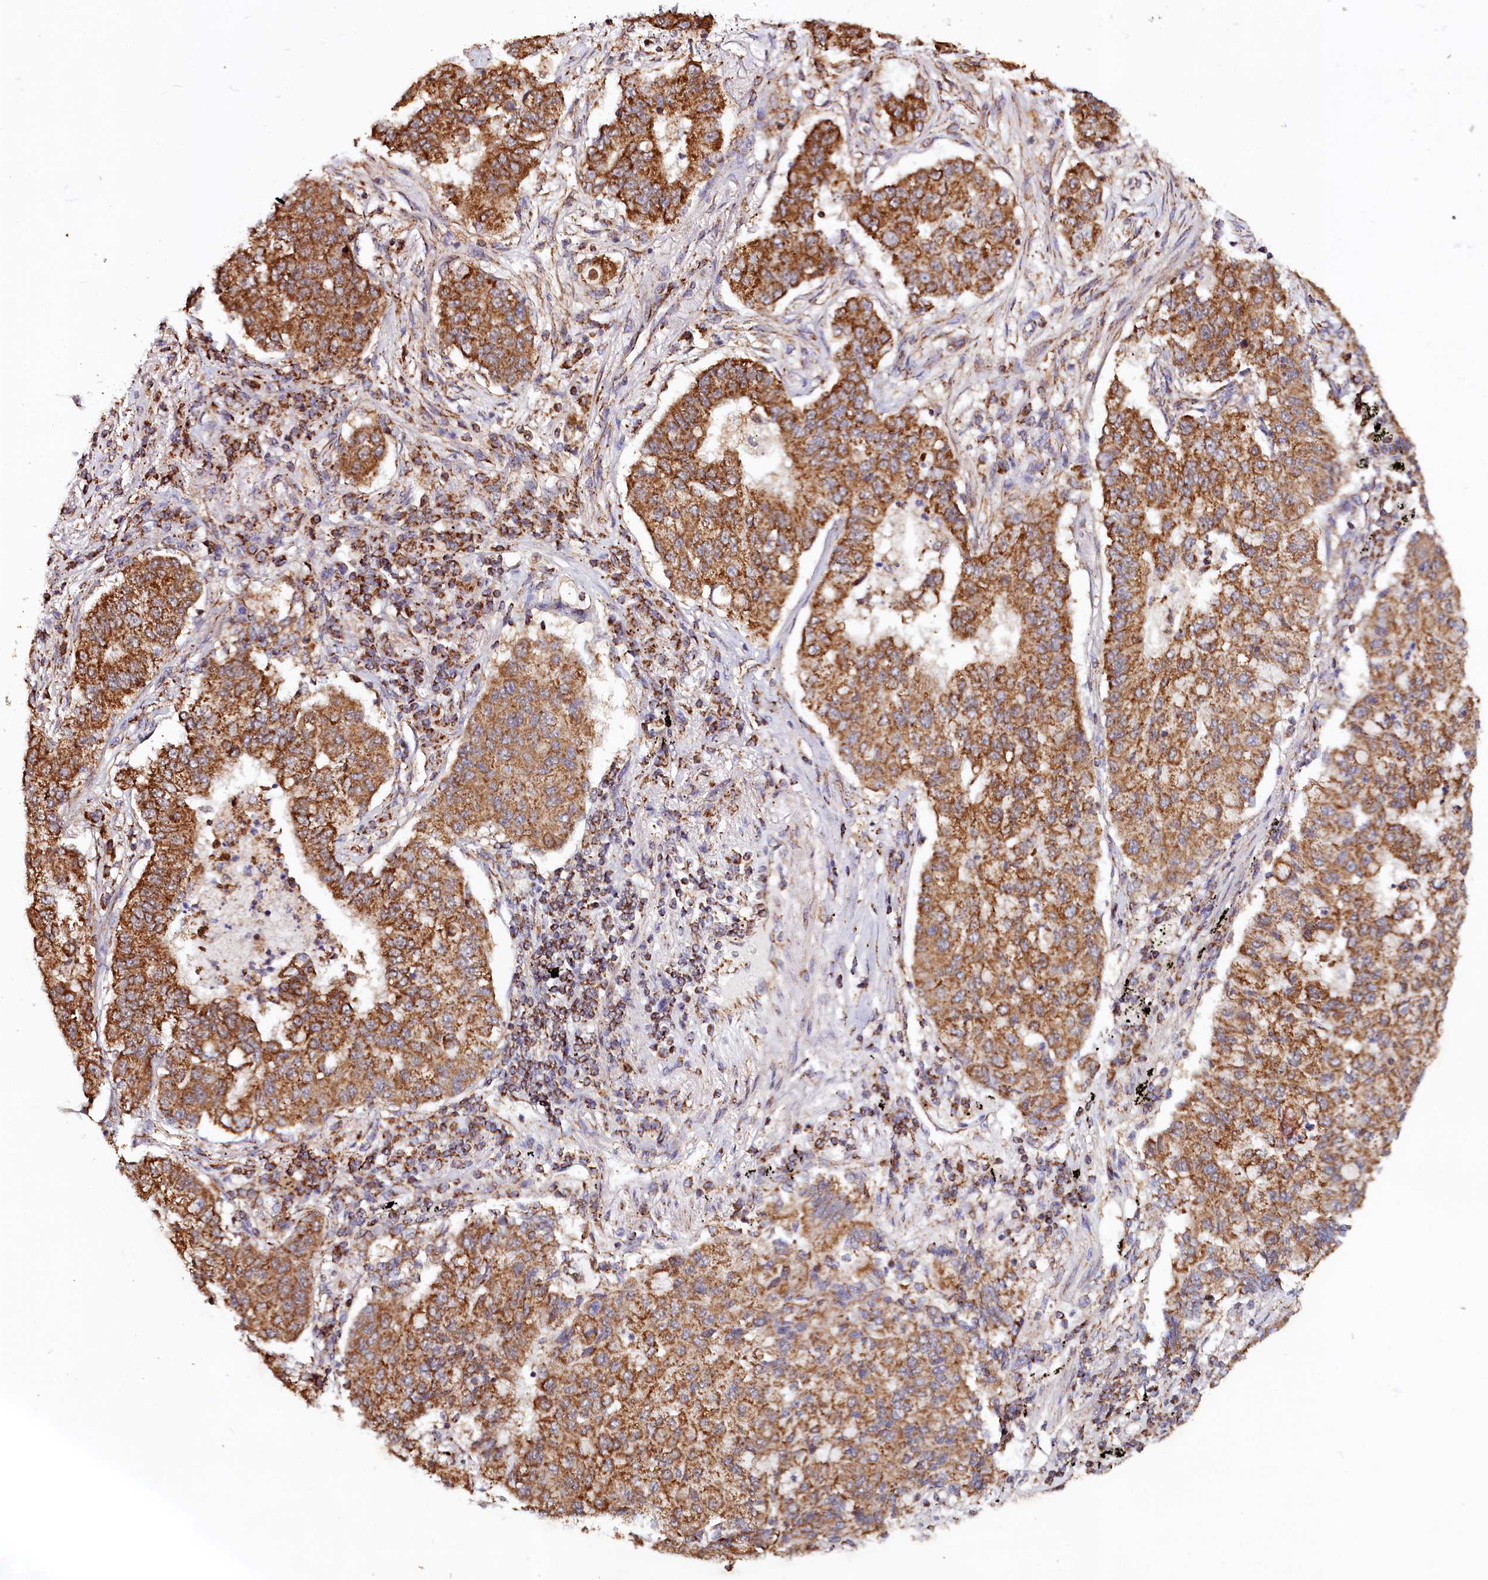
{"staining": {"intensity": "moderate", "quantity": ">75%", "location": "cytoplasmic/membranous"}, "tissue": "lung cancer", "cell_type": "Tumor cells", "image_type": "cancer", "snomed": [{"axis": "morphology", "description": "Squamous cell carcinoma, NOS"}, {"axis": "topography", "description": "Lung"}], "caption": "Human lung squamous cell carcinoma stained with a protein marker reveals moderate staining in tumor cells.", "gene": "NUDT15", "patient": {"sex": "male", "age": 74}}